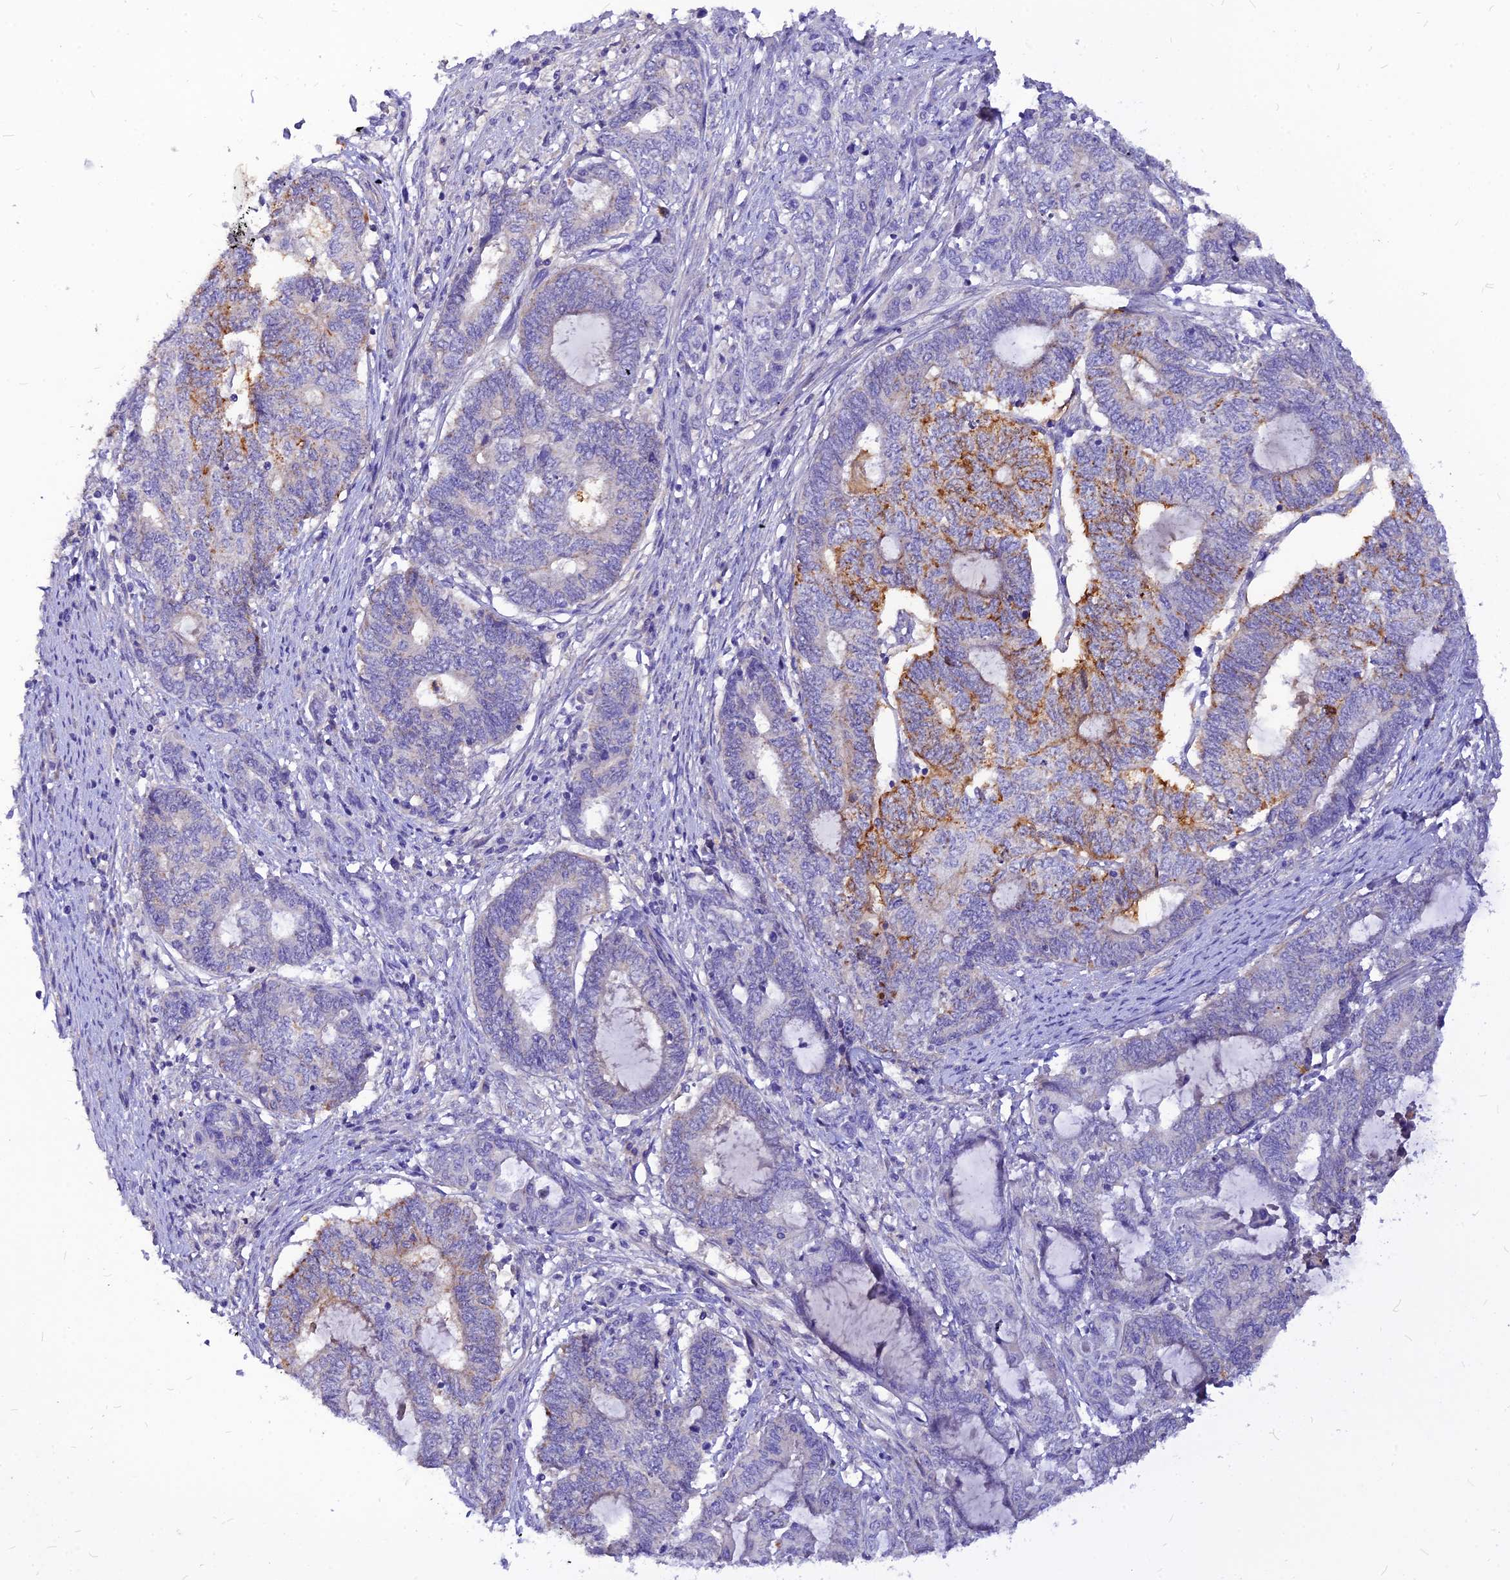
{"staining": {"intensity": "moderate", "quantity": "<25%", "location": "cytoplasmic/membranous"}, "tissue": "endometrial cancer", "cell_type": "Tumor cells", "image_type": "cancer", "snomed": [{"axis": "morphology", "description": "Adenocarcinoma, NOS"}, {"axis": "topography", "description": "Uterus"}, {"axis": "topography", "description": "Endometrium"}], "caption": "Endometrial adenocarcinoma tissue shows moderate cytoplasmic/membranous expression in about <25% of tumor cells", "gene": "CZIB", "patient": {"sex": "female", "age": 70}}